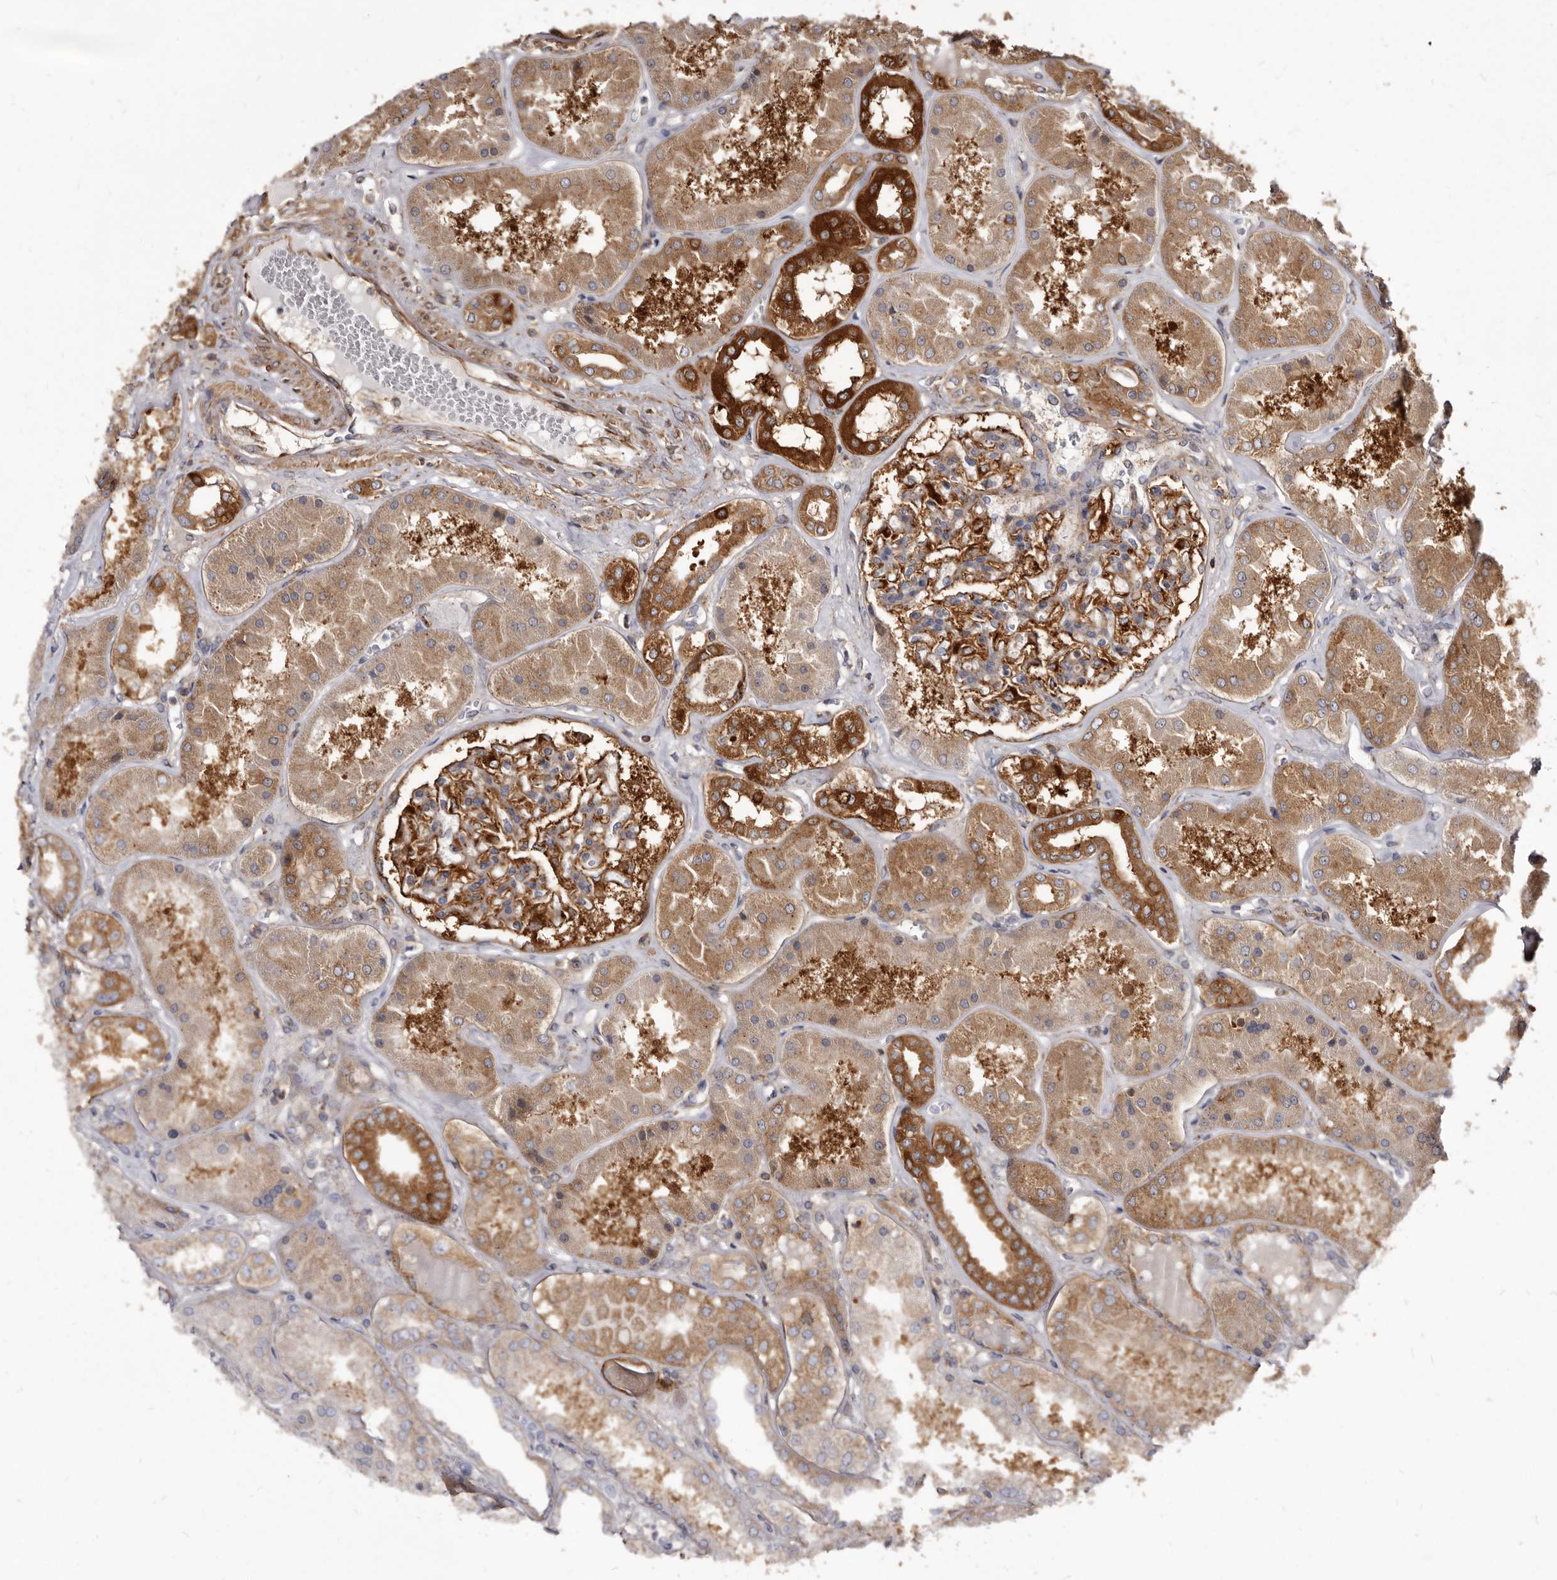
{"staining": {"intensity": "strong", "quantity": ">75%", "location": "cytoplasmic/membranous"}, "tissue": "kidney", "cell_type": "Cells in glomeruli", "image_type": "normal", "snomed": [{"axis": "morphology", "description": "Normal tissue, NOS"}, {"axis": "topography", "description": "Kidney"}], "caption": "Brown immunohistochemical staining in benign human kidney shows strong cytoplasmic/membranous positivity in about >75% of cells in glomeruli.", "gene": "TPD52", "patient": {"sex": "female", "age": 56}}